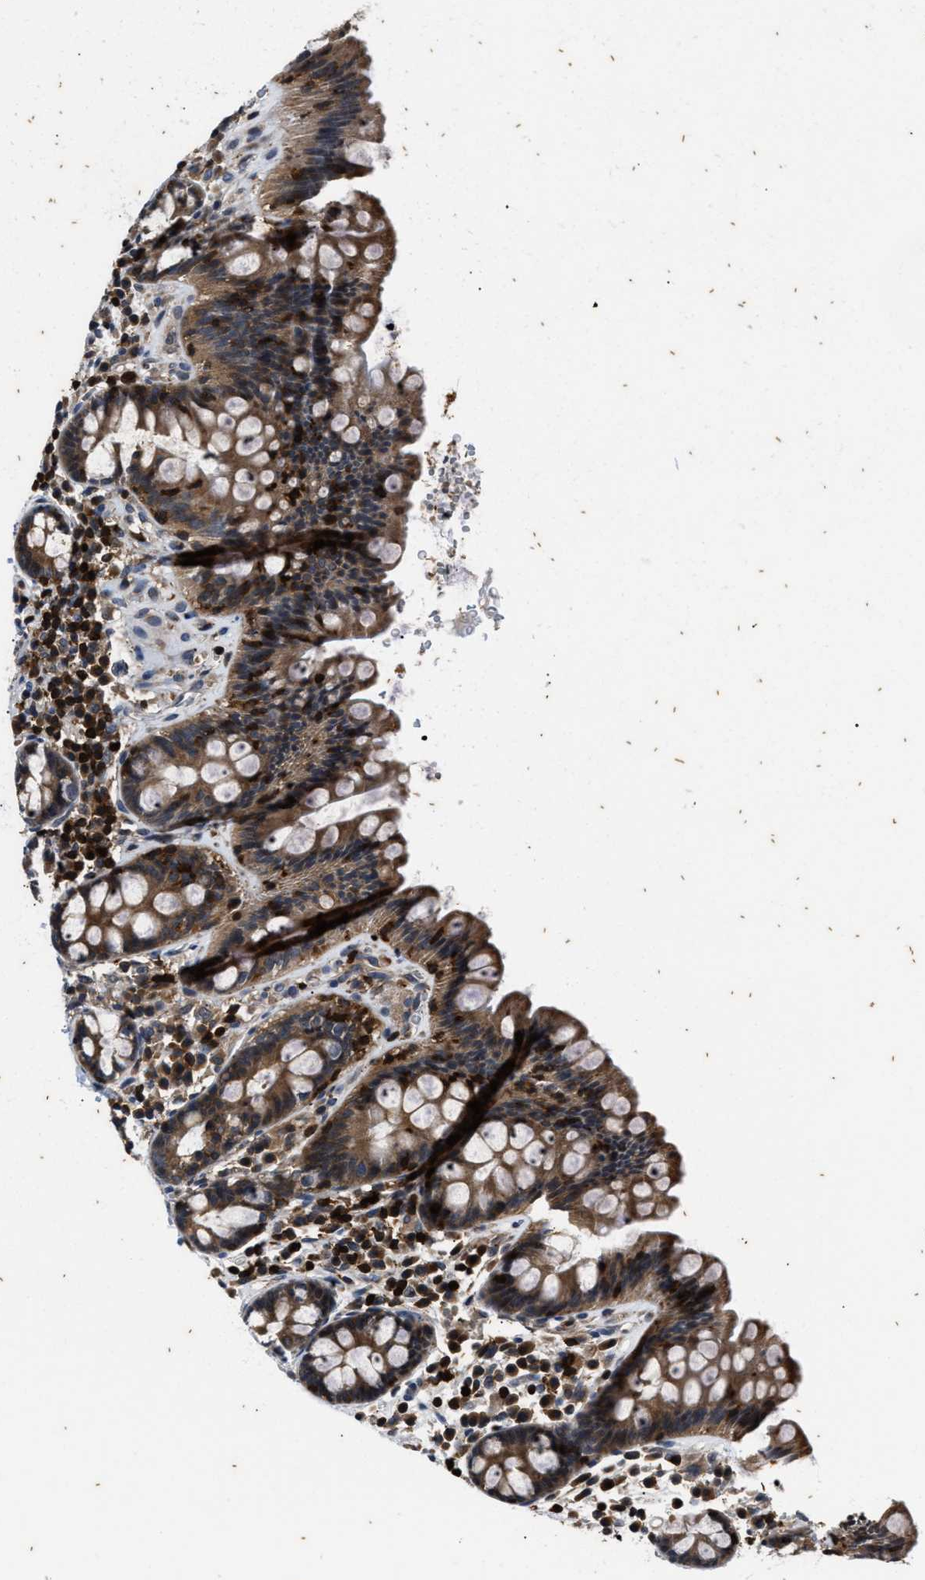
{"staining": {"intensity": "negative", "quantity": "none", "location": "none"}, "tissue": "colon", "cell_type": "Endothelial cells", "image_type": "normal", "snomed": [{"axis": "morphology", "description": "Normal tissue, NOS"}, {"axis": "topography", "description": "Colon"}], "caption": "Human colon stained for a protein using immunohistochemistry (IHC) exhibits no expression in endothelial cells.", "gene": "PTPN7", "patient": {"sex": "female", "age": 80}}